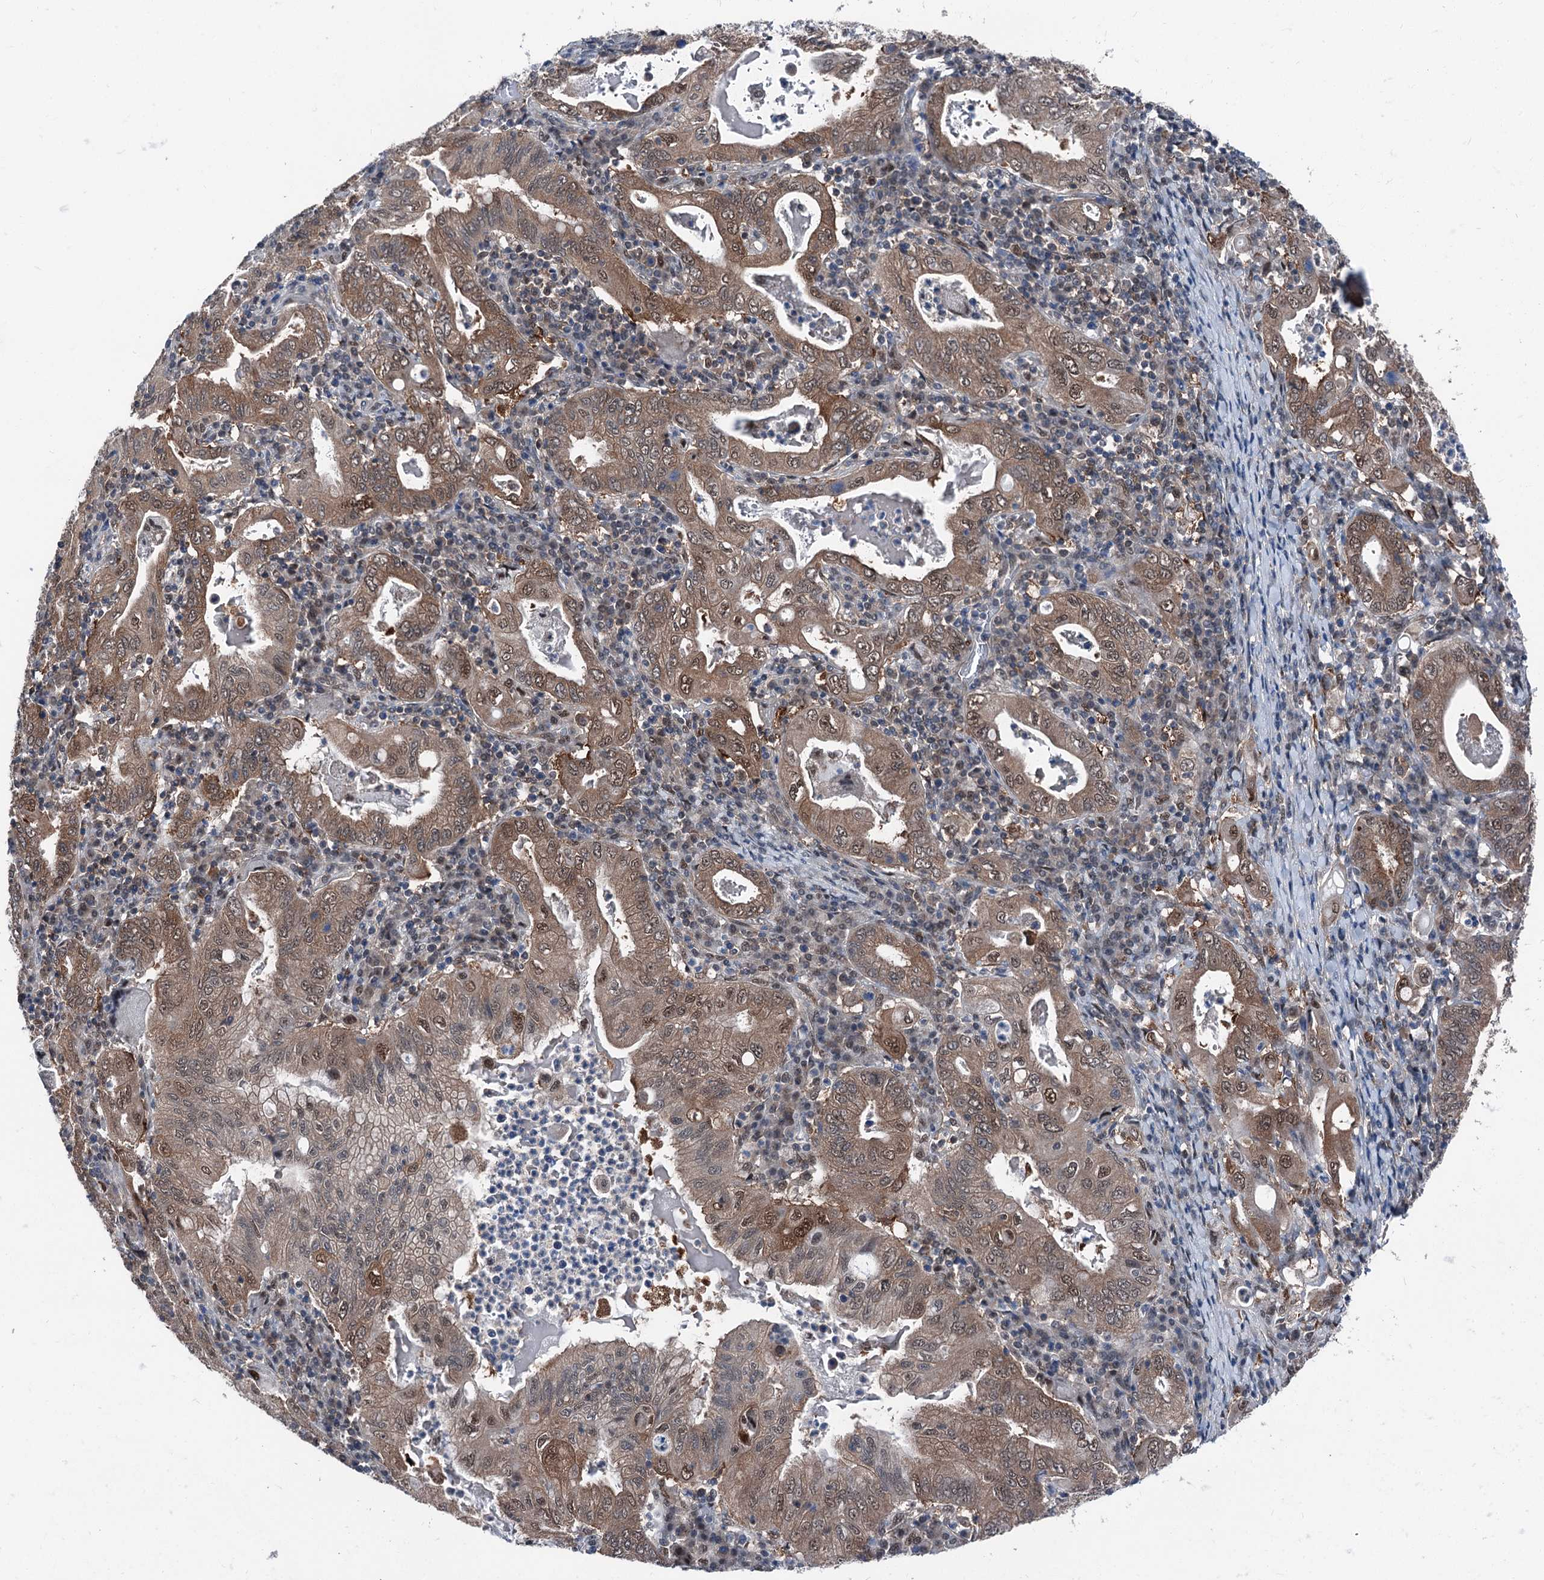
{"staining": {"intensity": "moderate", "quantity": ">75%", "location": "cytoplasmic/membranous,nuclear"}, "tissue": "stomach cancer", "cell_type": "Tumor cells", "image_type": "cancer", "snomed": [{"axis": "morphology", "description": "Normal tissue, NOS"}, {"axis": "morphology", "description": "Adenocarcinoma, NOS"}, {"axis": "topography", "description": "Esophagus"}, {"axis": "topography", "description": "Stomach, upper"}, {"axis": "topography", "description": "Peripheral nerve tissue"}], "caption": "An IHC micrograph of tumor tissue is shown. Protein staining in brown labels moderate cytoplasmic/membranous and nuclear positivity in adenocarcinoma (stomach) within tumor cells.", "gene": "PSMD13", "patient": {"sex": "male", "age": 62}}